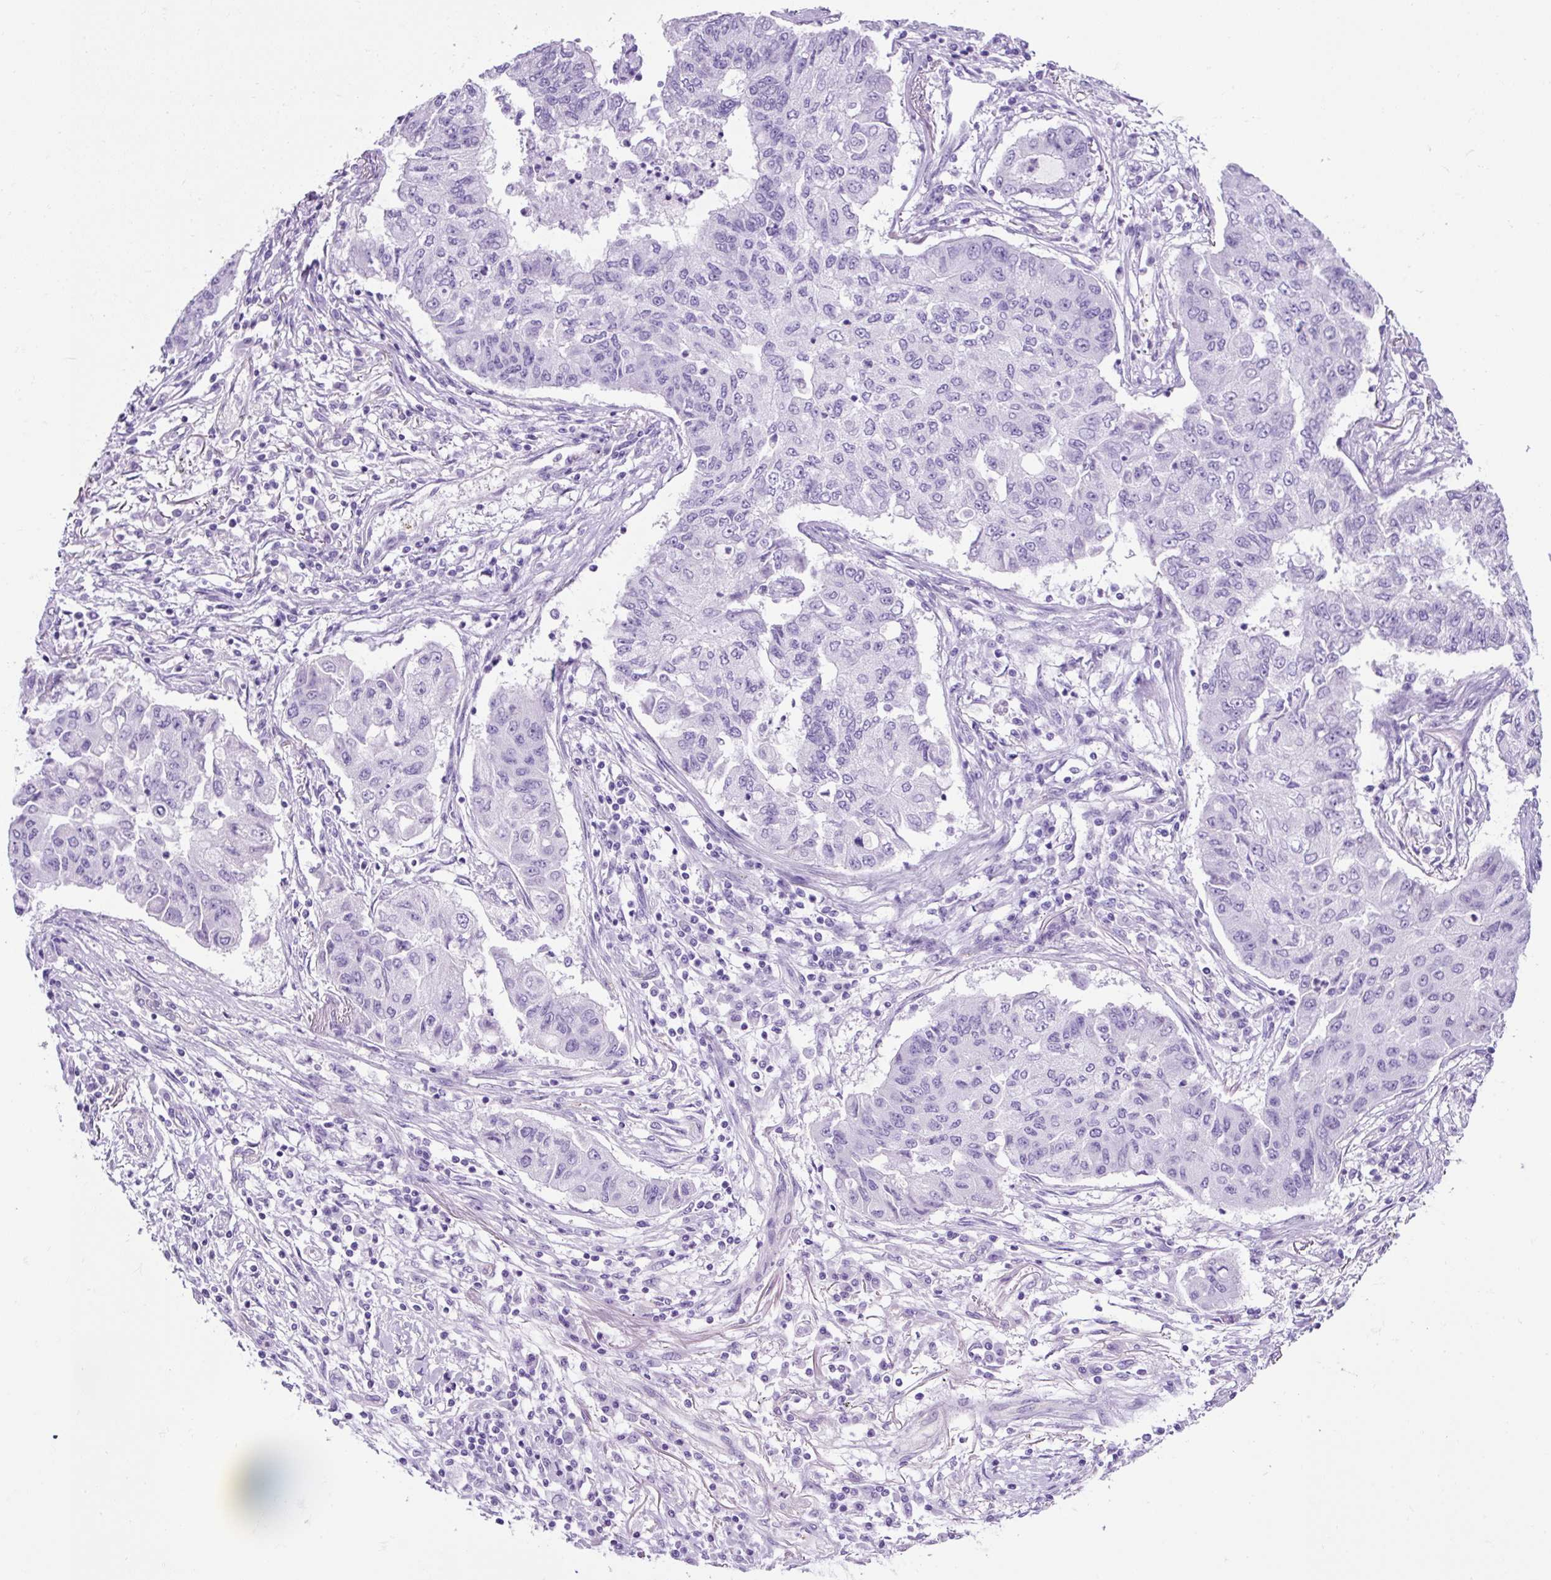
{"staining": {"intensity": "negative", "quantity": "none", "location": "none"}, "tissue": "lung cancer", "cell_type": "Tumor cells", "image_type": "cancer", "snomed": [{"axis": "morphology", "description": "Squamous cell carcinoma, NOS"}, {"axis": "topography", "description": "Lung"}], "caption": "Lung cancer (squamous cell carcinoma) was stained to show a protein in brown. There is no significant positivity in tumor cells.", "gene": "KRT12", "patient": {"sex": "male", "age": 74}}